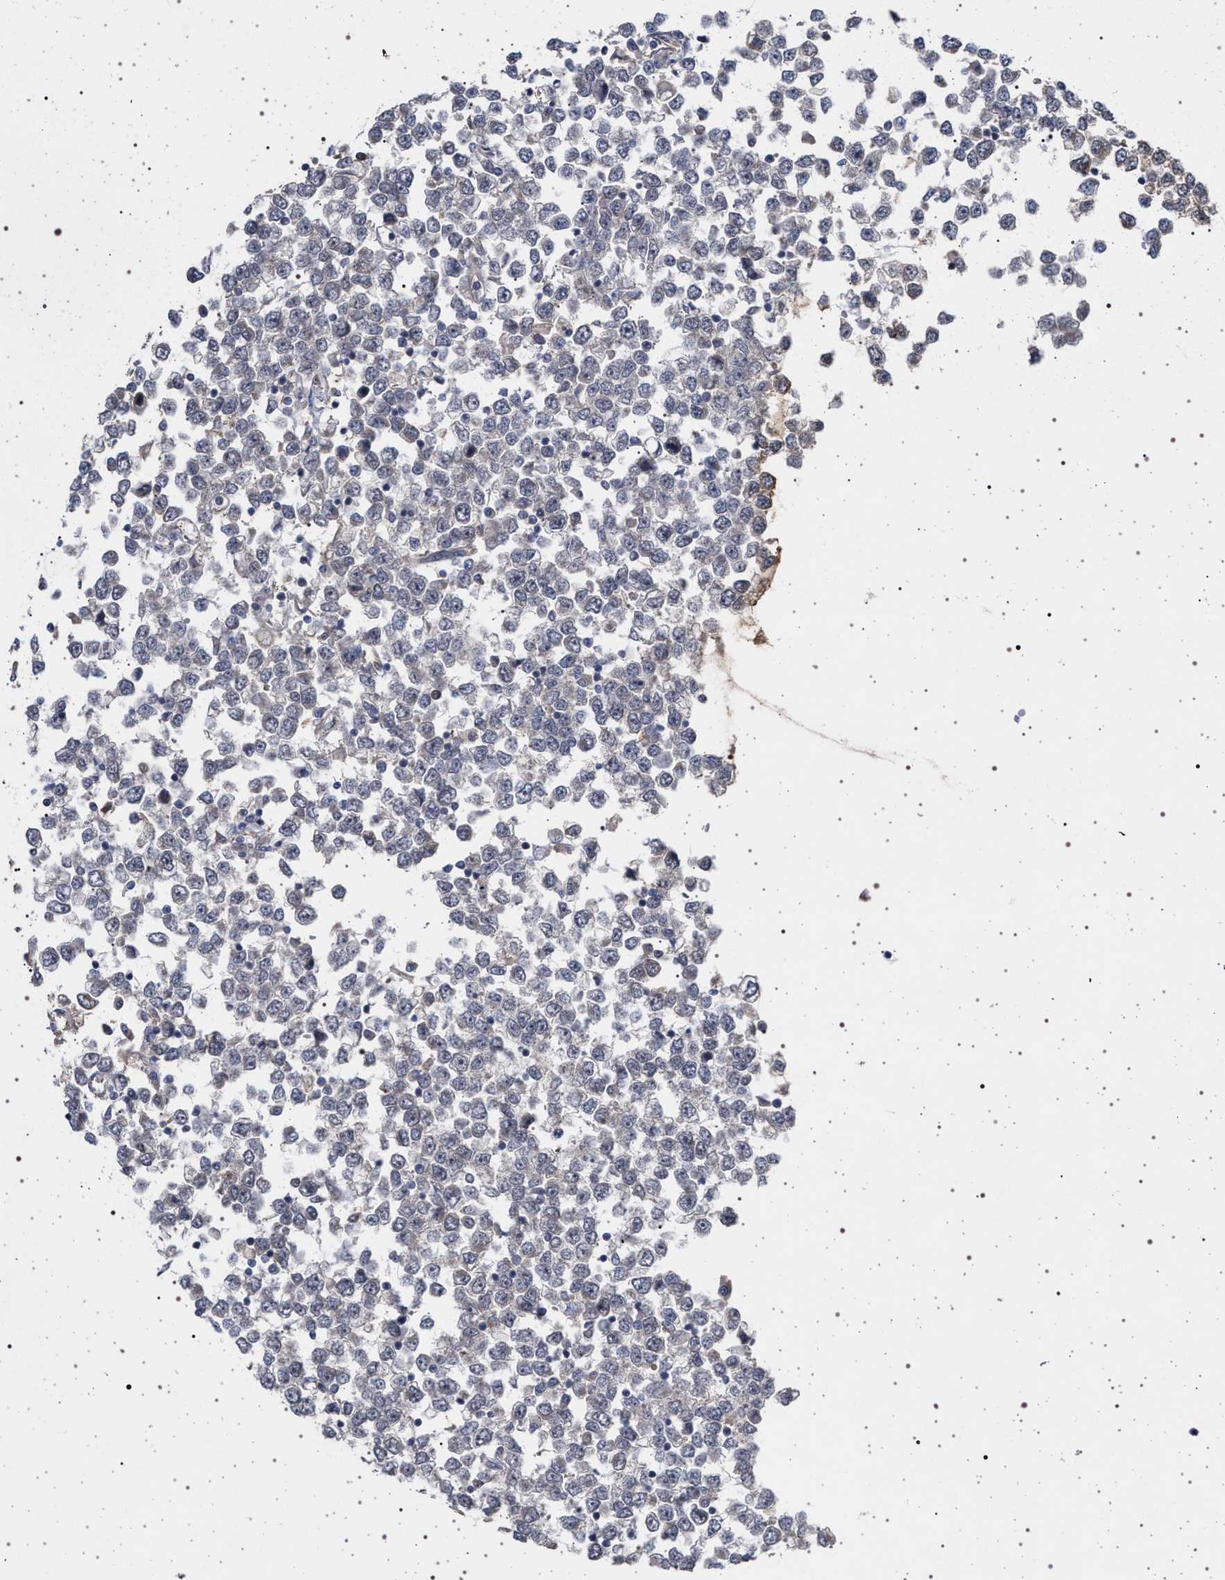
{"staining": {"intensity": "negative", "quantity": "none", "location": "none"}, "tissue": "testis cancer", "cell_type": "Tumor cells", "image_type": "cancer", "snomed": [{"axis": "morphology", "description": "Seminoma, NOS"}, {"axis": "topography", "description": "Testis"}], "caption": "Testis cancer (seminoma) was stained to show a protein in brown. There is no significant expression in tumor cells.", "gene": "RBM48", "patient": {"sex": "male", "age": 65}}